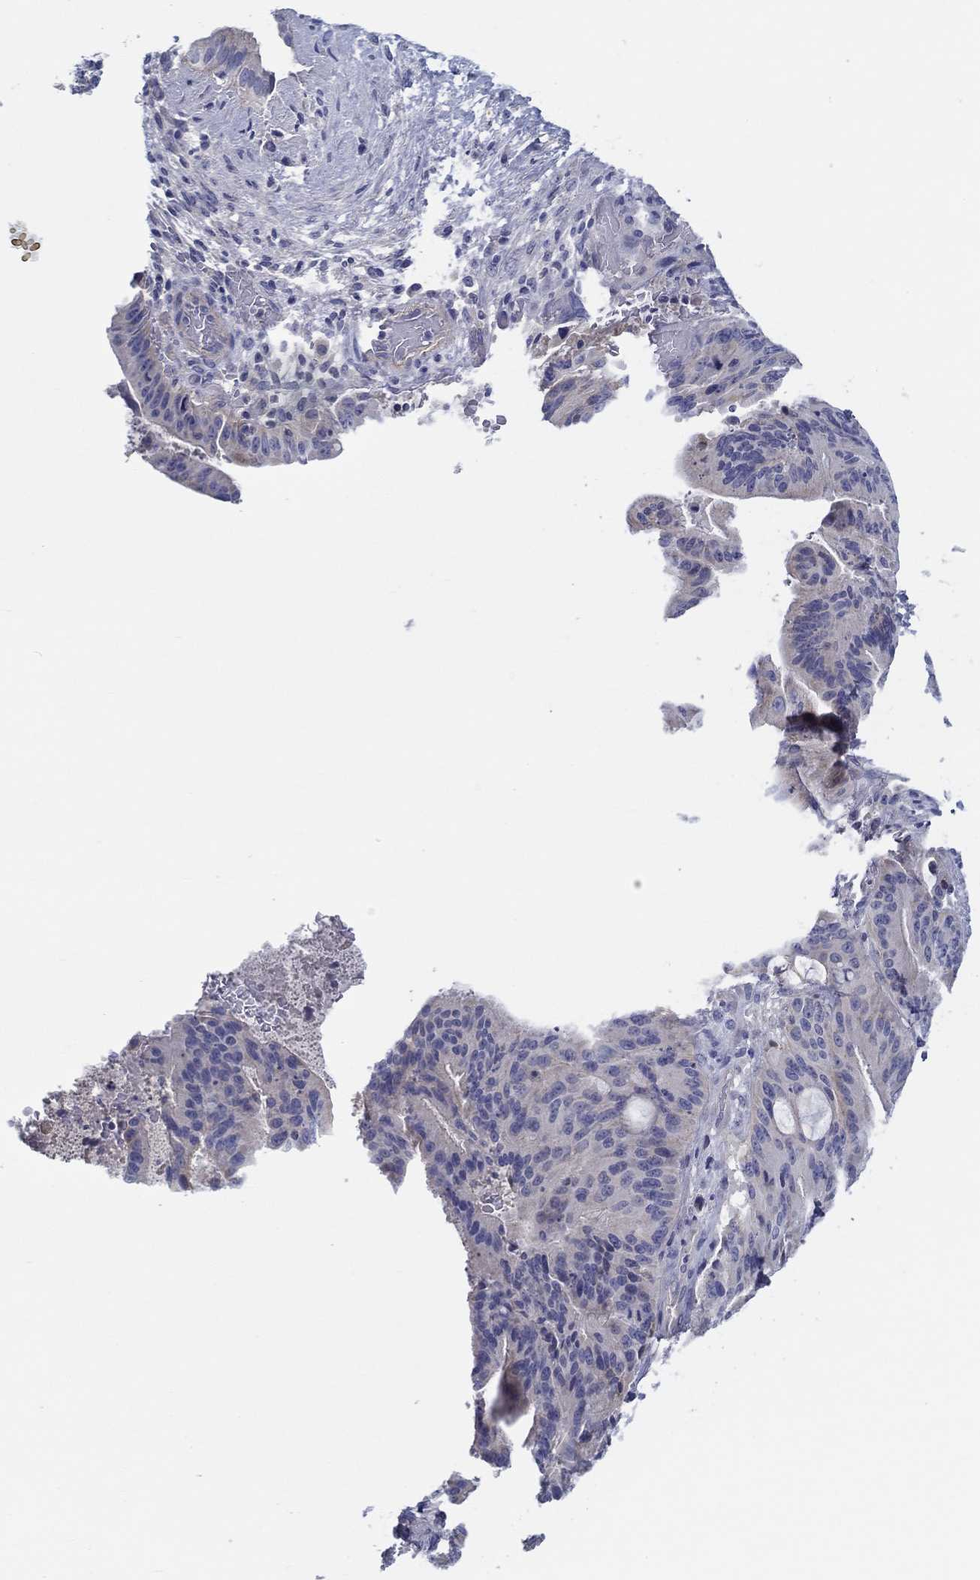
{"staining": {"intensity": "negative", "quantity": "none", "location": "none"}, "tissue": "liver cancer", "cell_type": "Tumor cells", "image_type": "cancer", "snomed": [{"axis": "morphology", "description": "Cholangiocarcinoma"}, {"axis": "topography", "description": "Liver"}], "caption": "DAB immunohistochemical staining of liver cancer (cholangiocarcinoma) reveals no significant expression in tumor cells. (DAB (3,3'-diaminobenzidine) IHC, high magnification).", "gene": "HAPLN4", "patient": {"sex": "female", "age": 73}}